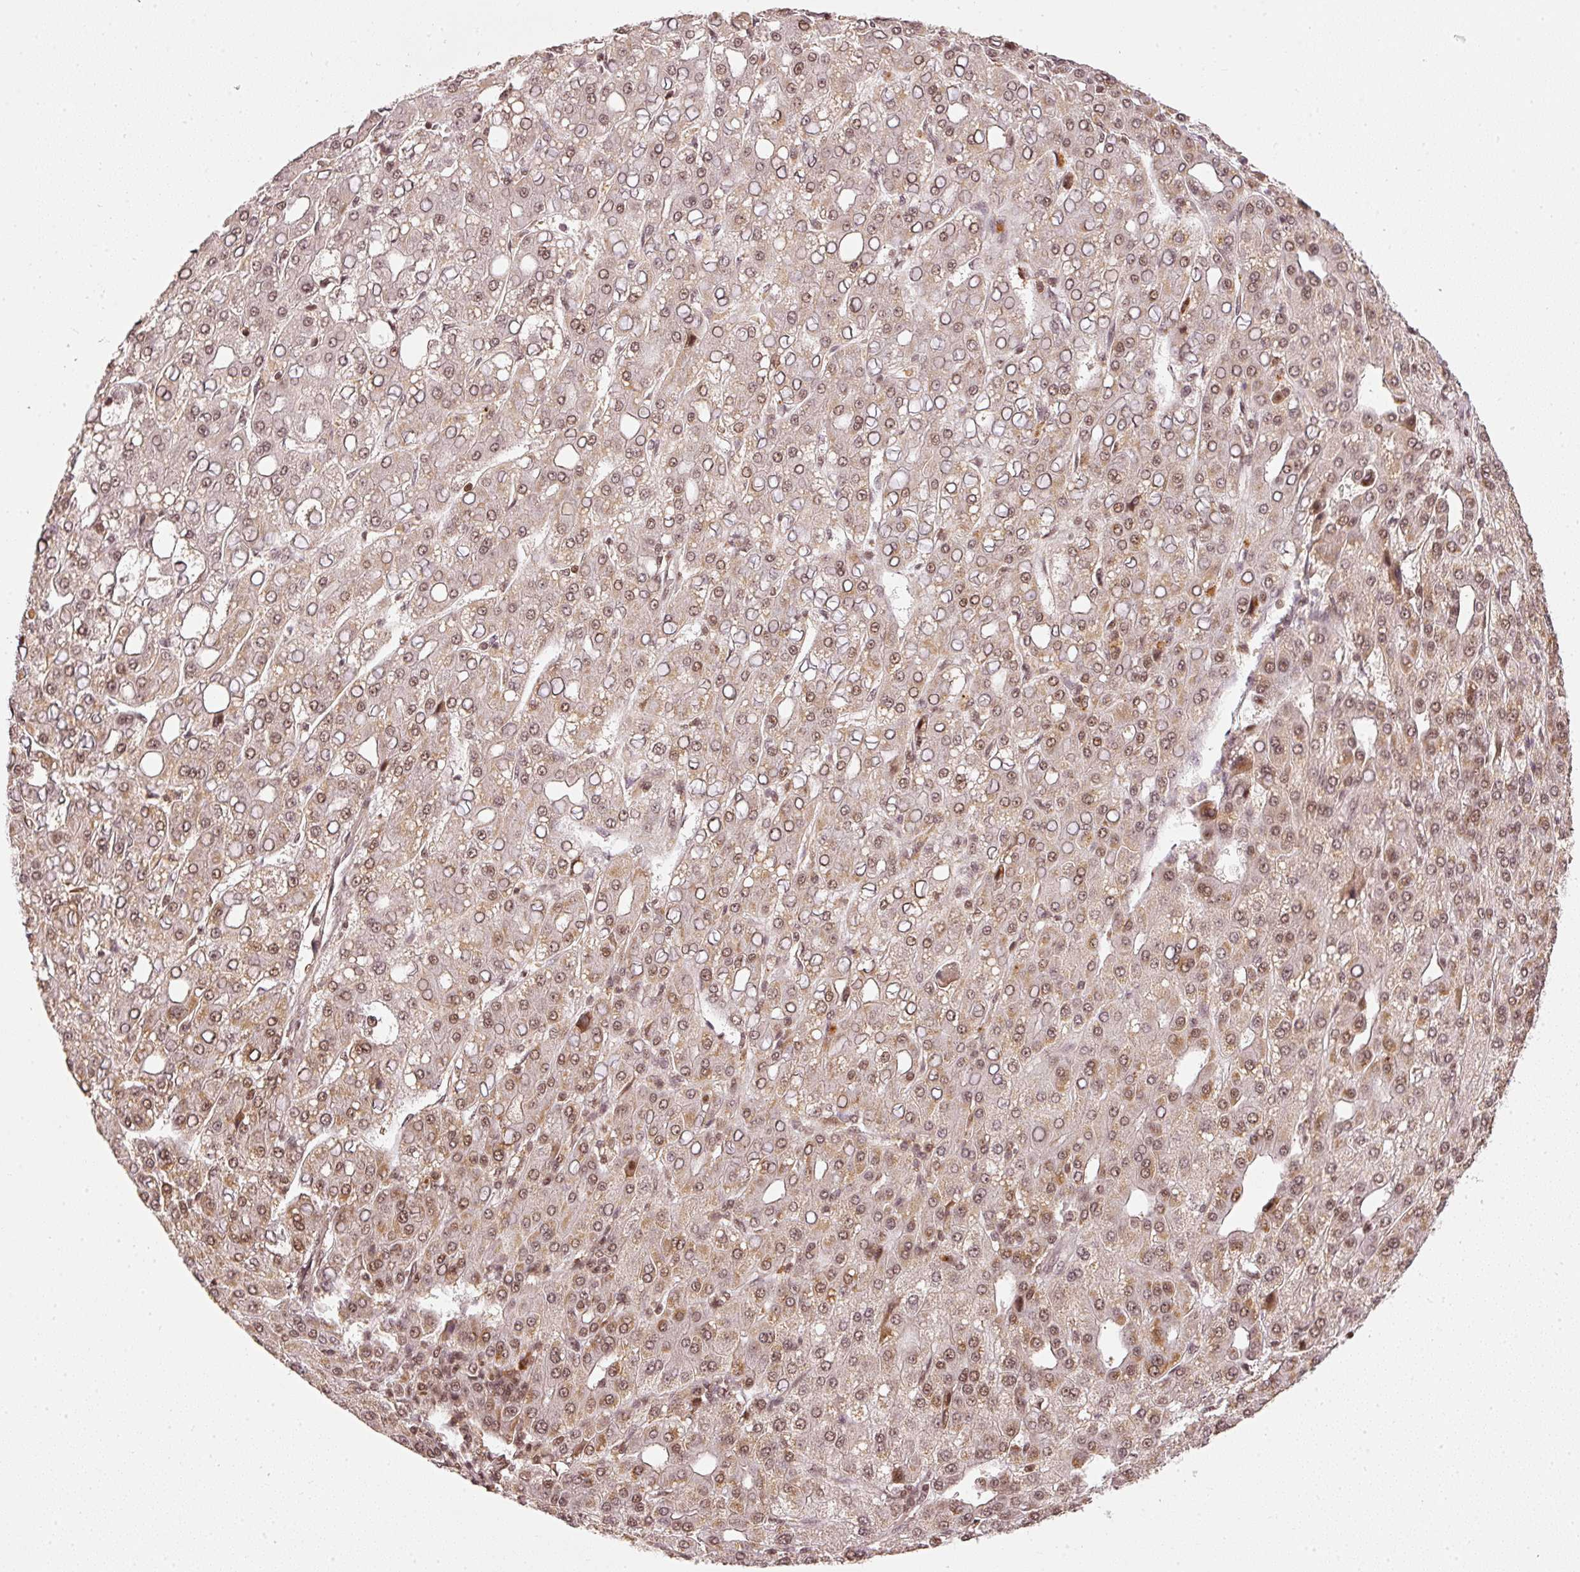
{"staining": {"intensity": "moderate", "quantity": ">75%", "location": "nuclear"}, "tissue": "liver cancer", "cell_type": "Tumor cells", "image_type": "cancer", "snomed": [{"axis": "morphology", "description": "Carcinoma, Hepatocellular, NOS"}, {"axis": "topography", "description": "Liver"}], "caption": "Tumor cells exhibit moderate nuclear positivity in about >75% of cells in liver cancer. The staining is performed using DAB brown chromogen to label protein expression. The nuclei are counter-stained blue using hematoxylin.", "gene": "THOC6", "patient": {"sex": "male", "age": 65}}